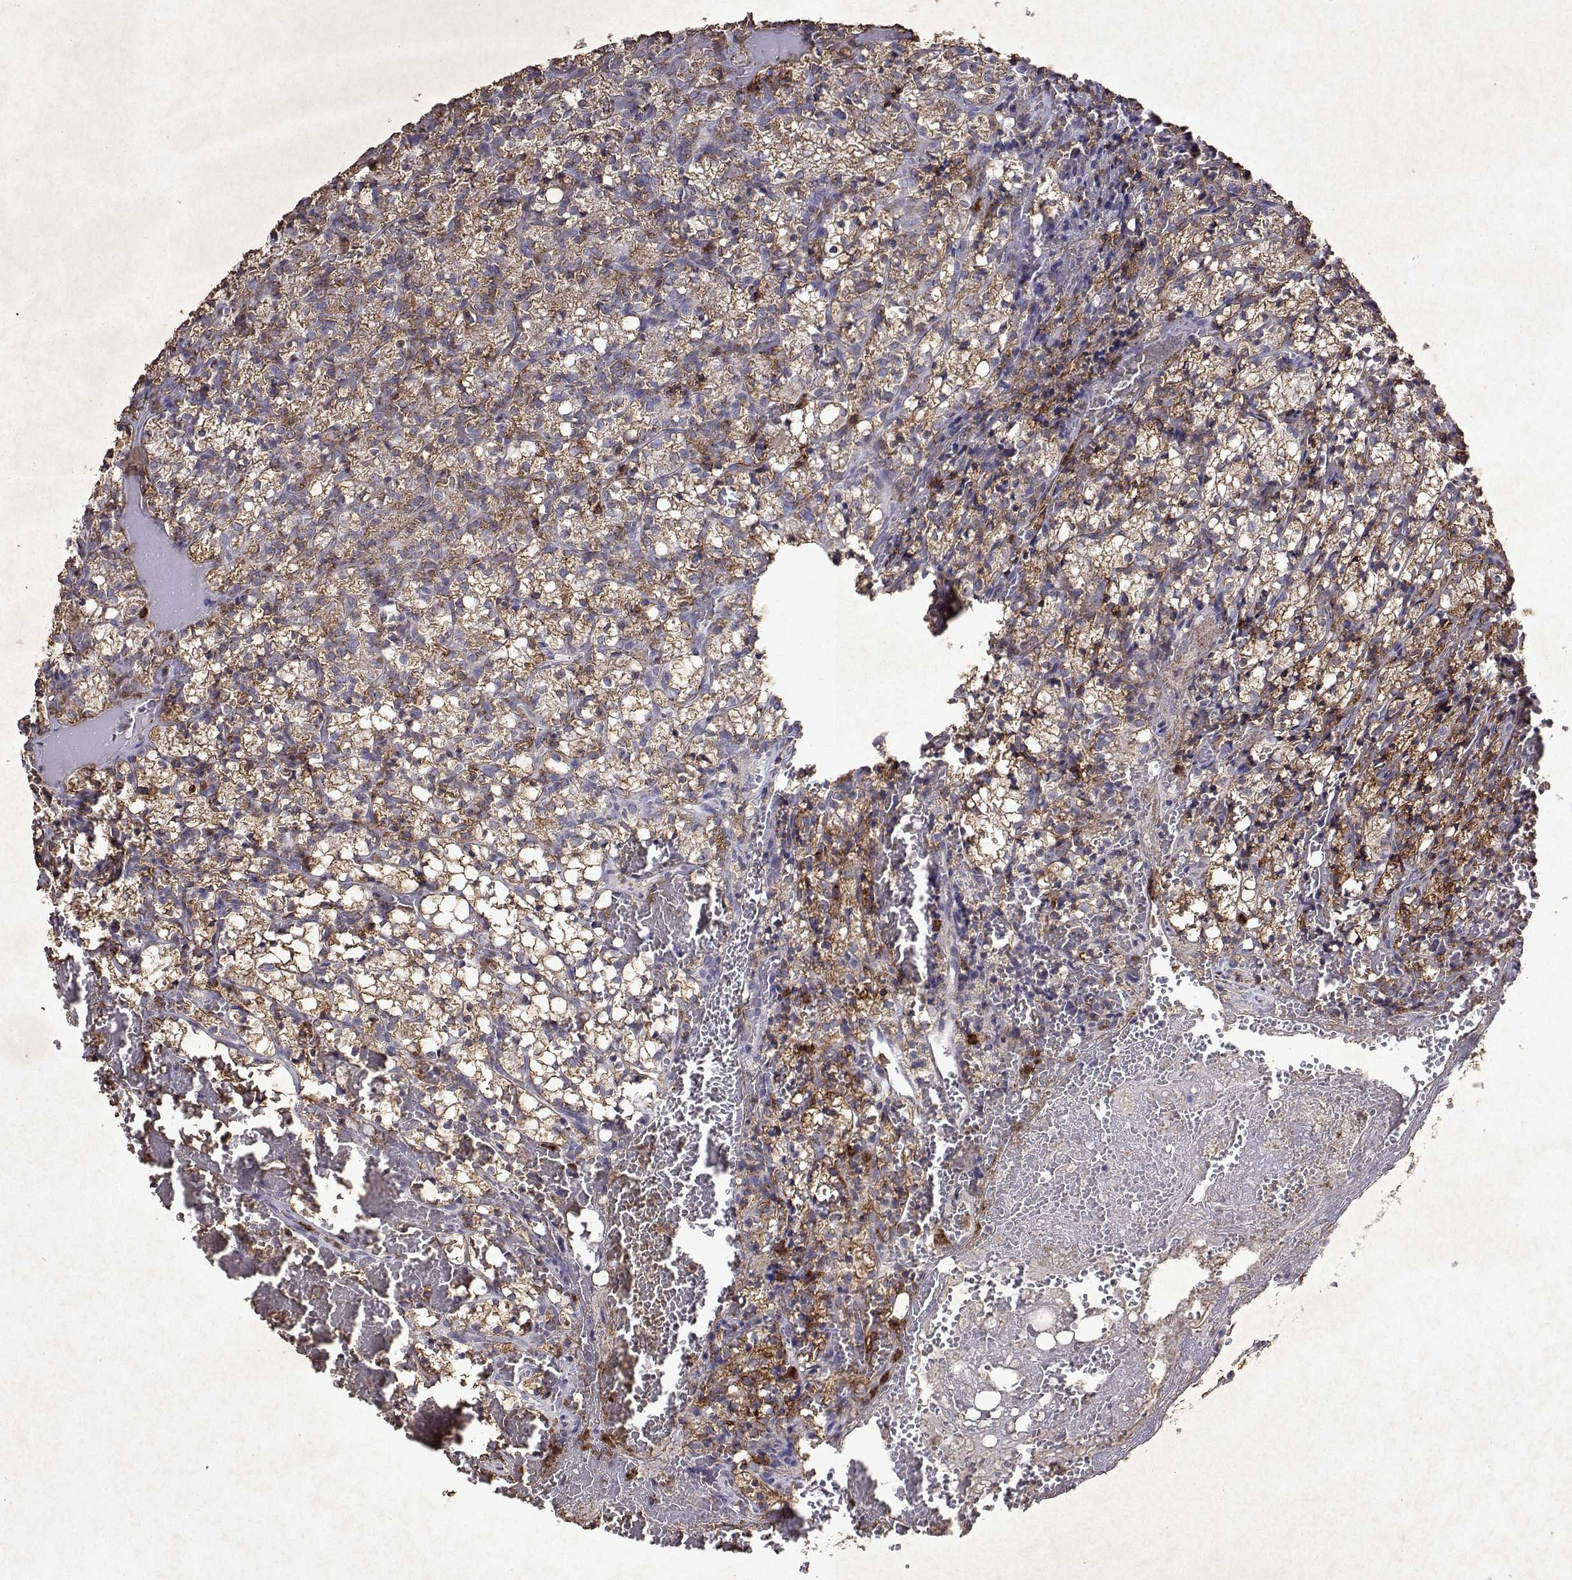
{"staining": {"intensity": "moderate", "quantity": ">75%", "location": "cytoplasmic/membranous"}, "tissue": "renal cancer", "cell_type": "Tumor cells", "image_type": "cancer", "snomed": [{"axis": "morphology", "description": "Adenocarcinoma, NOS"}, {"axis": "topography", "description": "Kidney"}], "caption": "Immunohistochemical staining of renal cancer (adenocarcinoma) reveals medium levels of moderate cytoplasmic/membranous protein staining in approximately >75% of tumor cells. (Brightfield microscopy of DAB IHC at high magnification).", "gene": "DUSP28", "patient": {"sex": "female", "age": 69}}